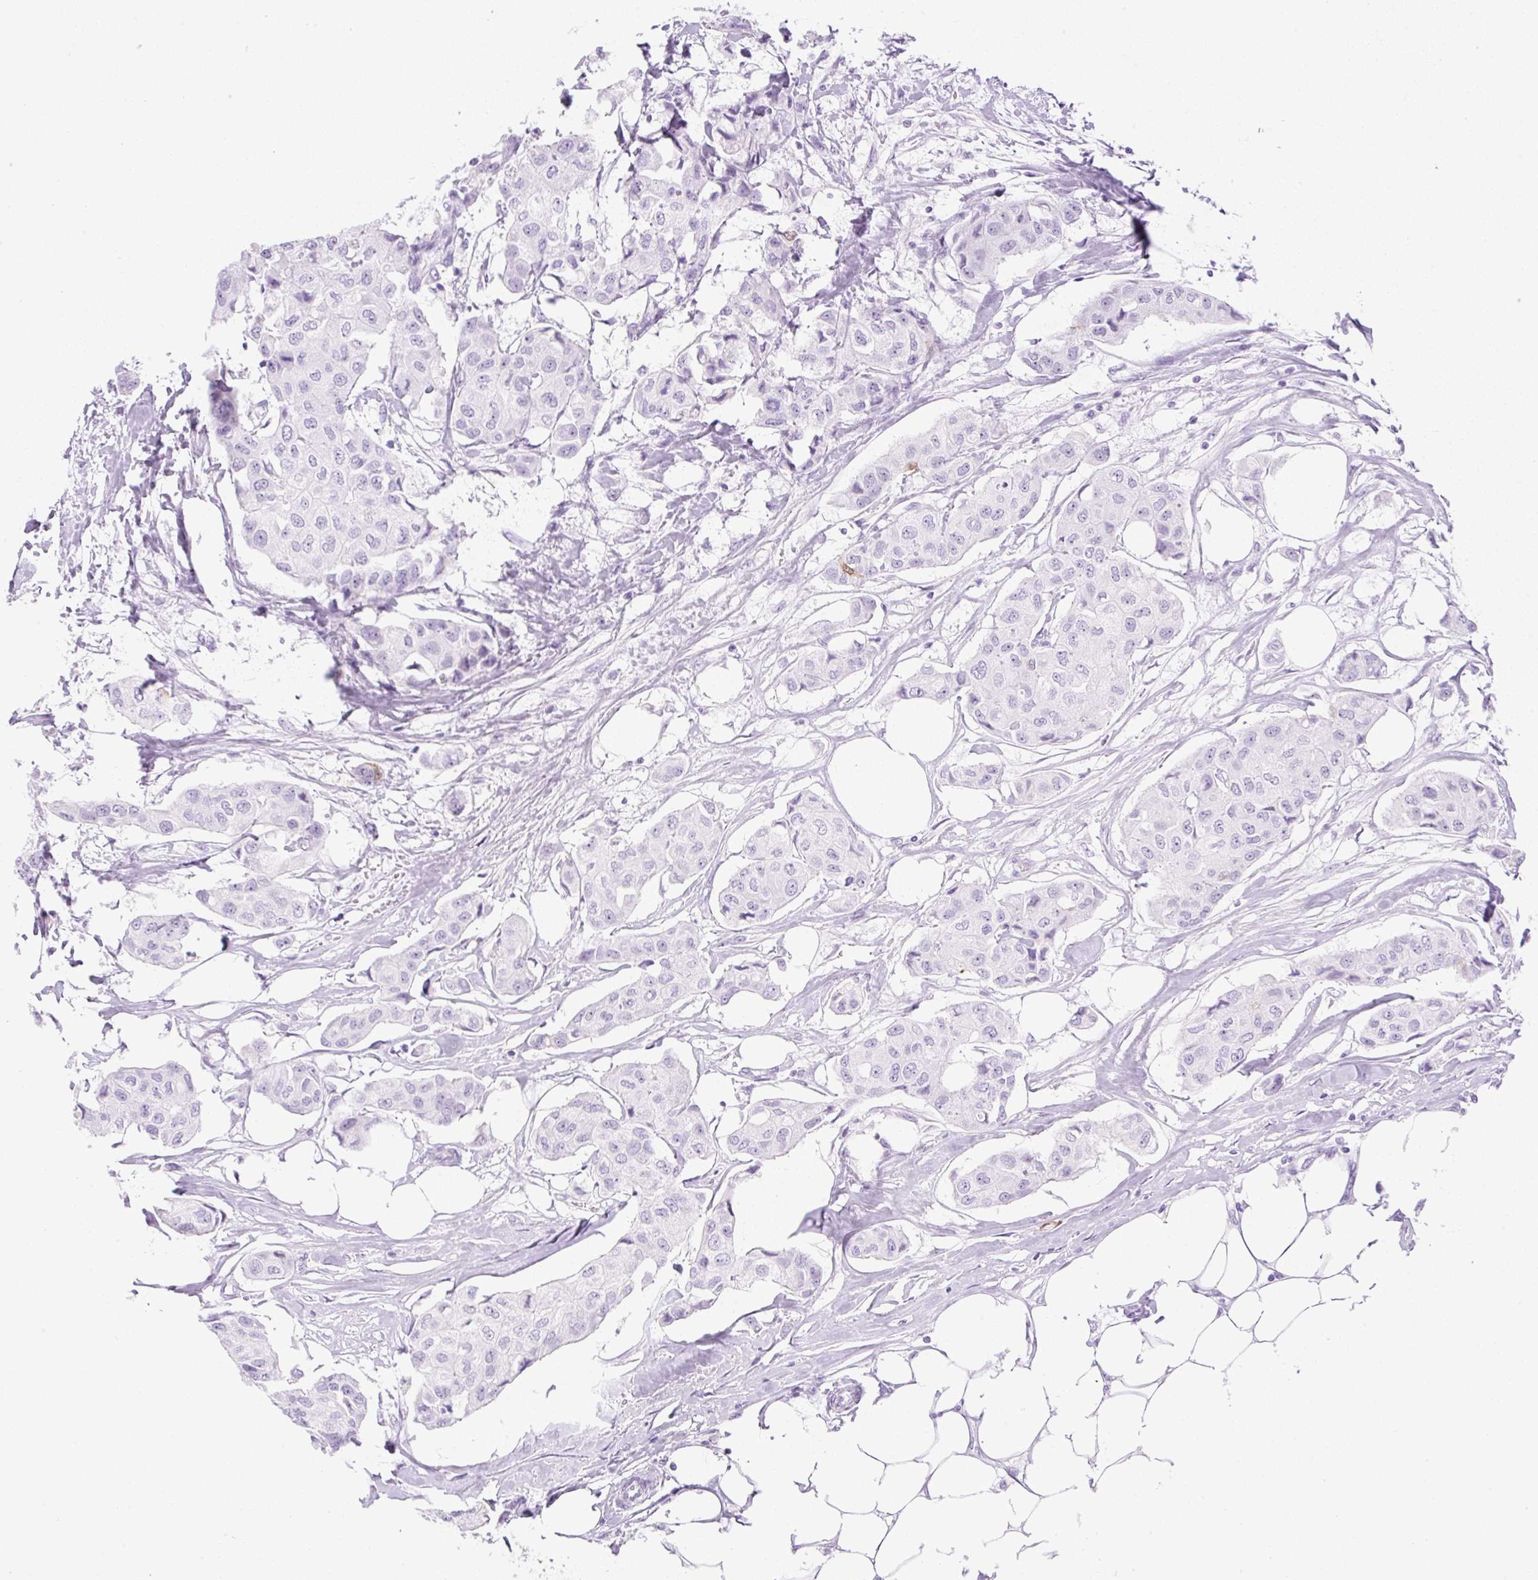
{"staining": {"intensity": "negative", "quantity": "none", "location": "none"}, "tissue": "breast cancer", "cell_type": "Tumor cells", "image_type": "cancer", "snomed": [{"axis": "morphology", "description": "Duct carcinoma"}, {"axis": "topography", "description": "Breast"}, {"axis": "topography", "description": "Lymph node"}], "caption": "Human invasive ductal carcinoma (breast) stained for a protein using immunohistochemistry (IHC) shows no positivity in tumor cells.", "gene": "SPRR4", "patient": {"sex": "female", "age": 80}}